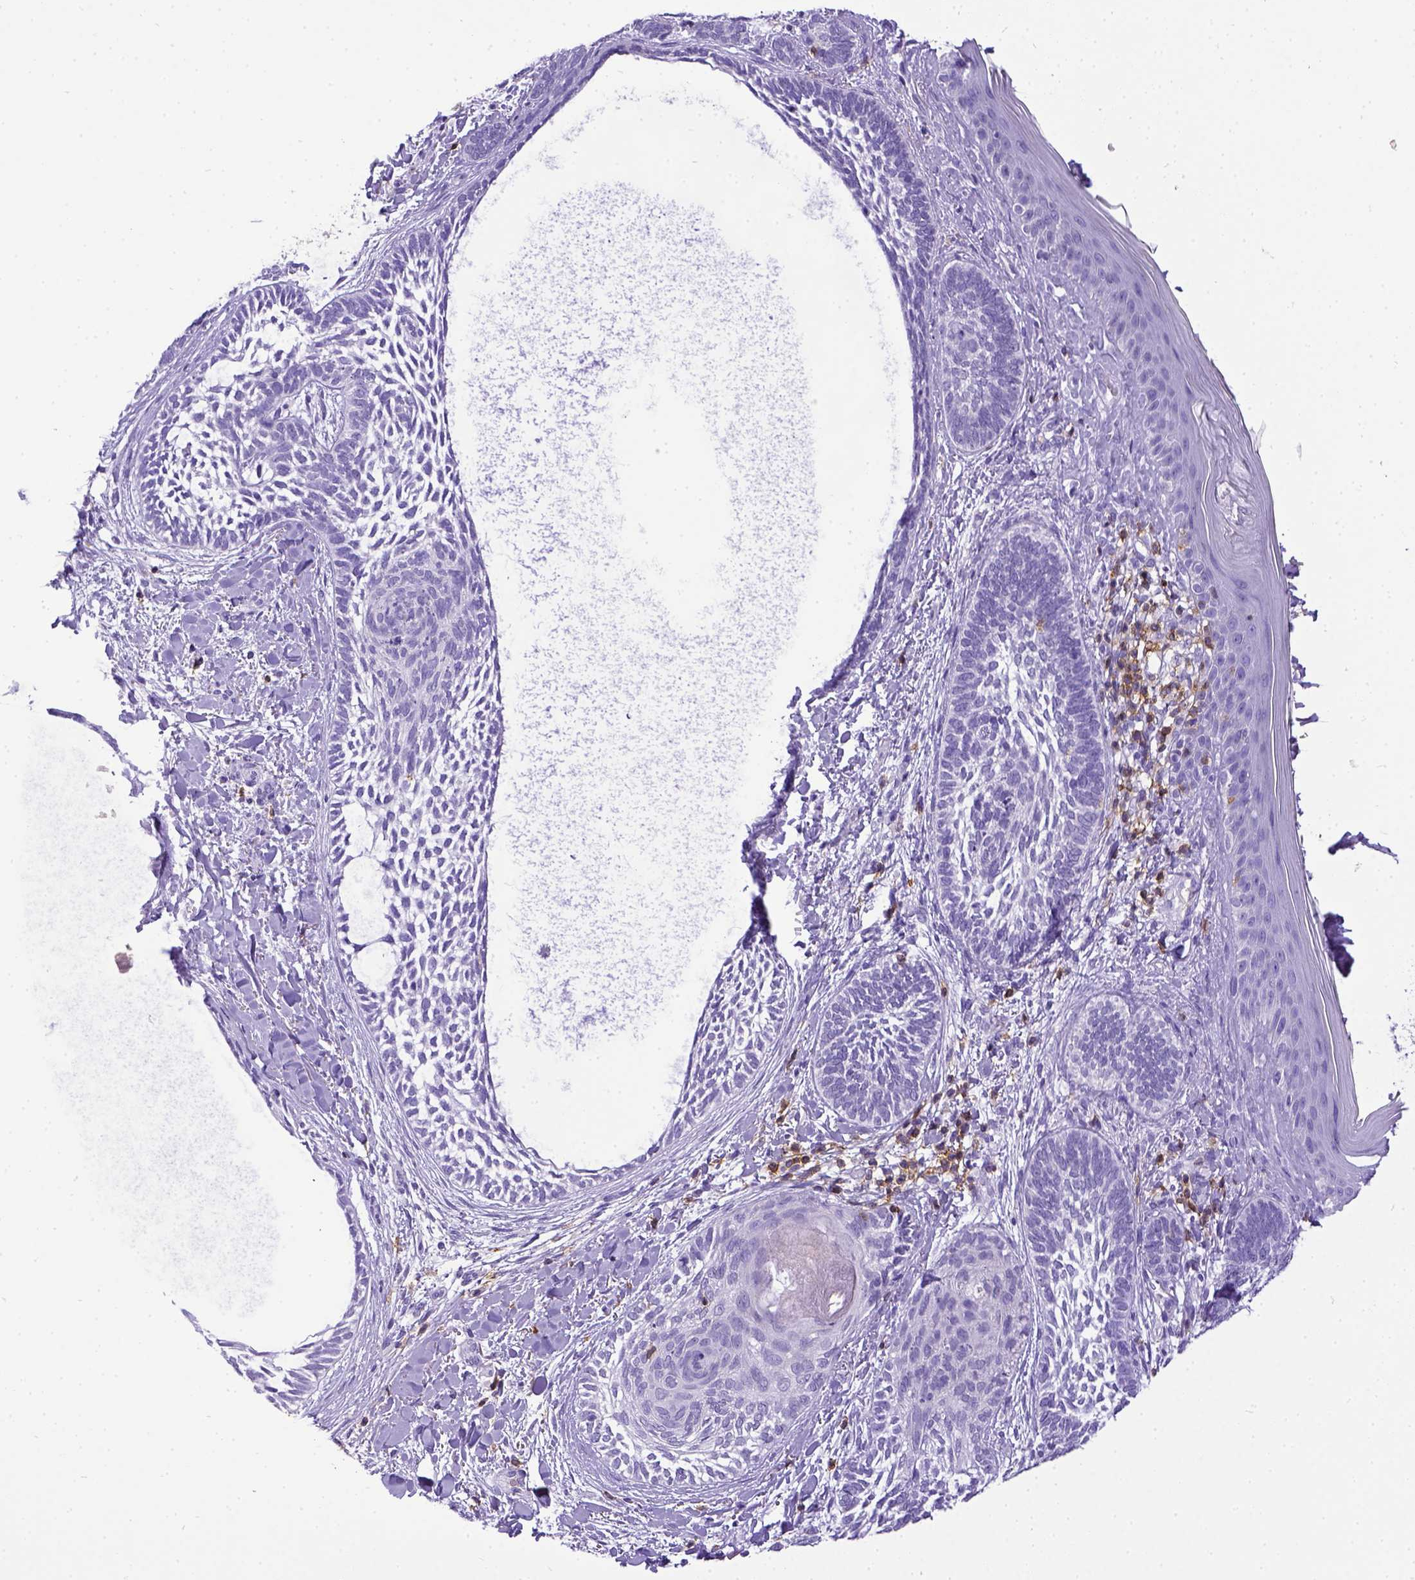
{"staining": {"intensity": "negative", "quantity": "none", "location": "none"}, "tissue": "skin cancer", "cell_type": "Tumor cells", "image_type": "cancer", "snomed": [{"axis": "morphology", "description": "Normal tissue, NOS"}, {"axis": "morphology", "description": "Basal cell carcinoma"}, {"axis": "topography", "description": "Skin"}], "caption": "This is an immunohistochemistry histopathology image of skin cancer (basal cell carcinoma). There is no expression in tumor cells.", "gene": "CD3E", "patient": {"sex": "male", "age": 46}}